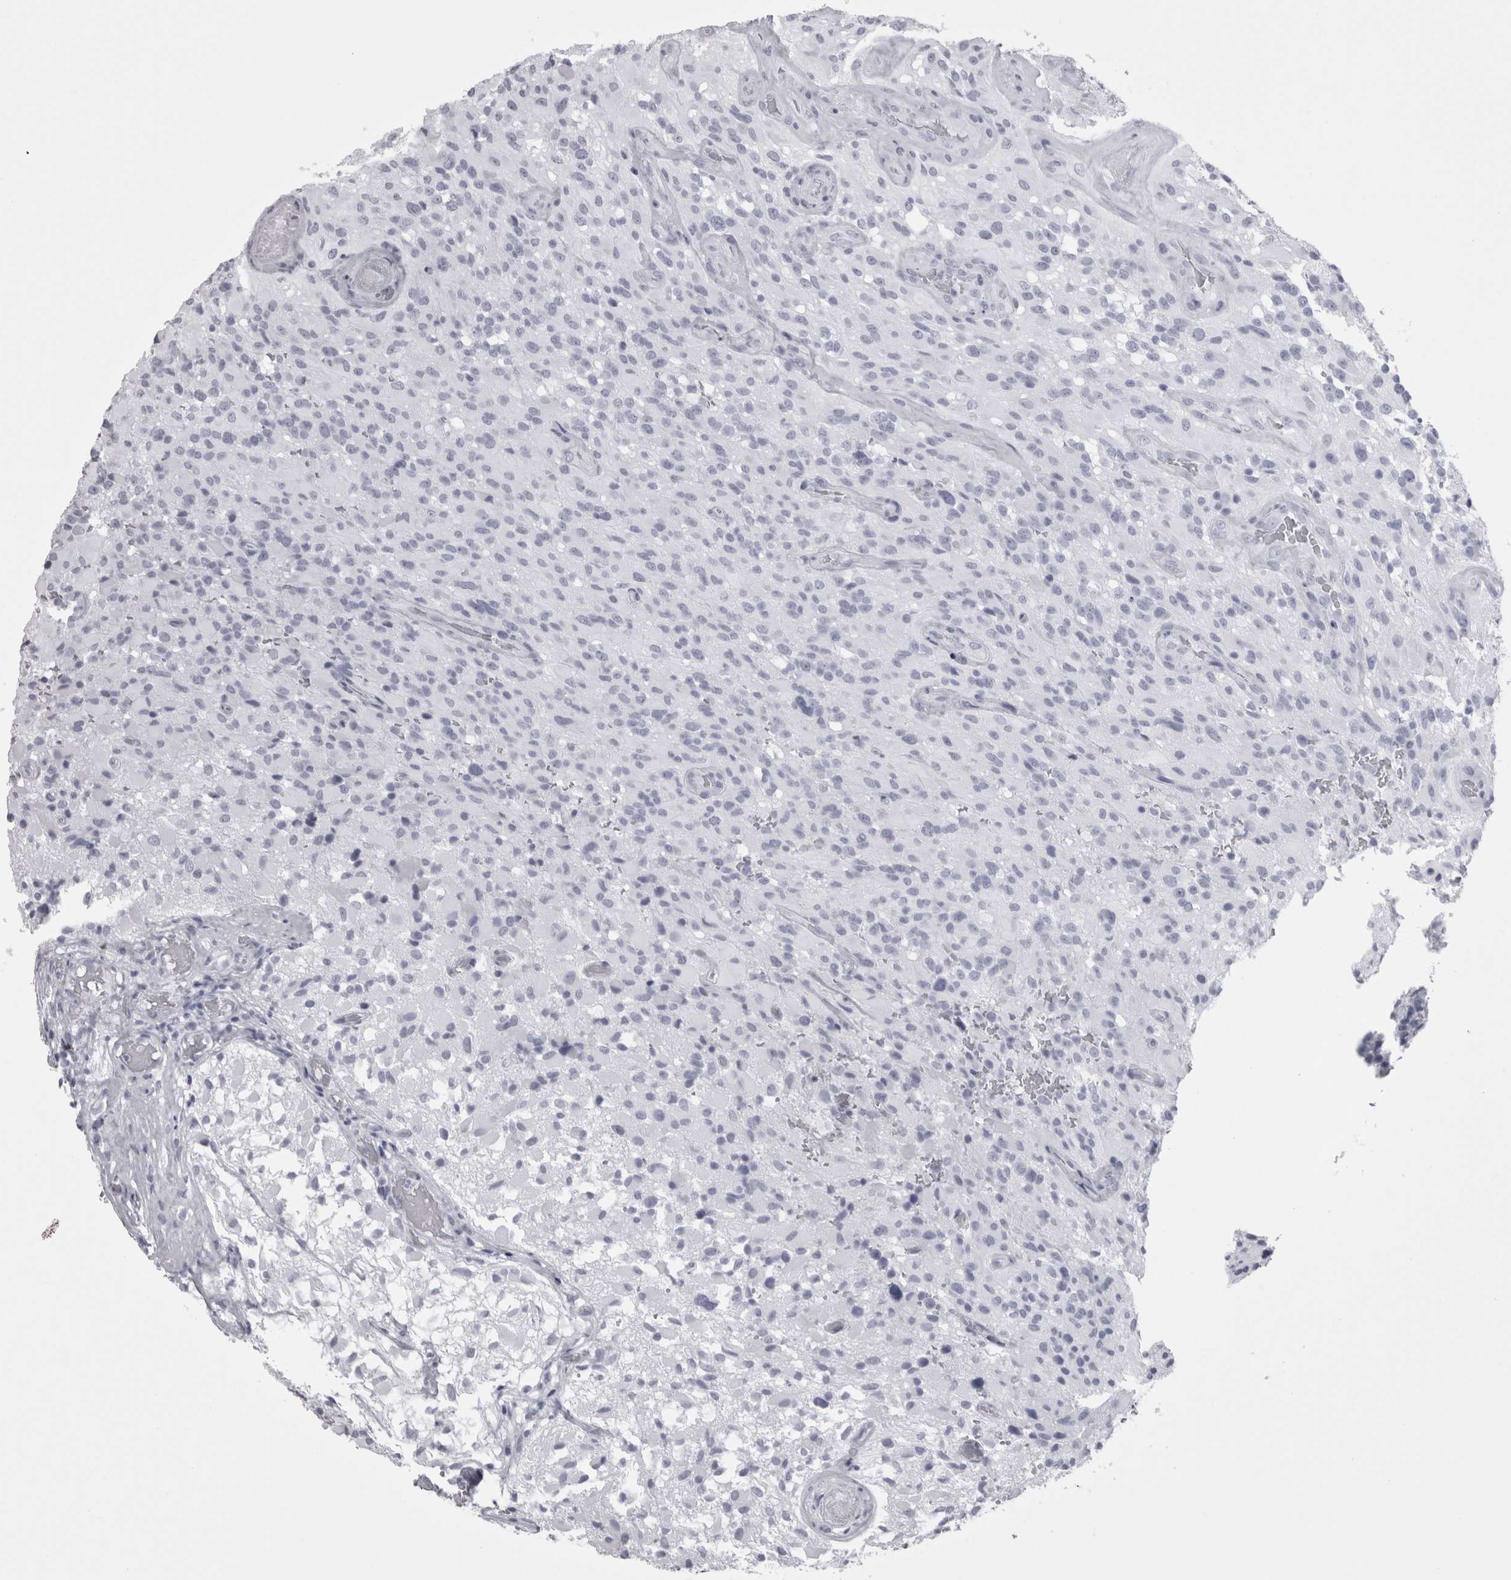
{"staining": {"intensity": "negative", "quantity": "none", "location": "none"}, "tissue": "glioma", "cell_type": "Tumor cells", "image_type": "cancer", "snomed": [{"axis": "morphology", "description": "Glioma, malignant, High grade"}, {"axis": "topography", "description": "Brain"}], "caption": "An IHC histopathology image of glioma is shown. There is no staining in tumor cells of glioma.", "gene": "SKAP1", "patient": {"sex": "male", "age": 71}}